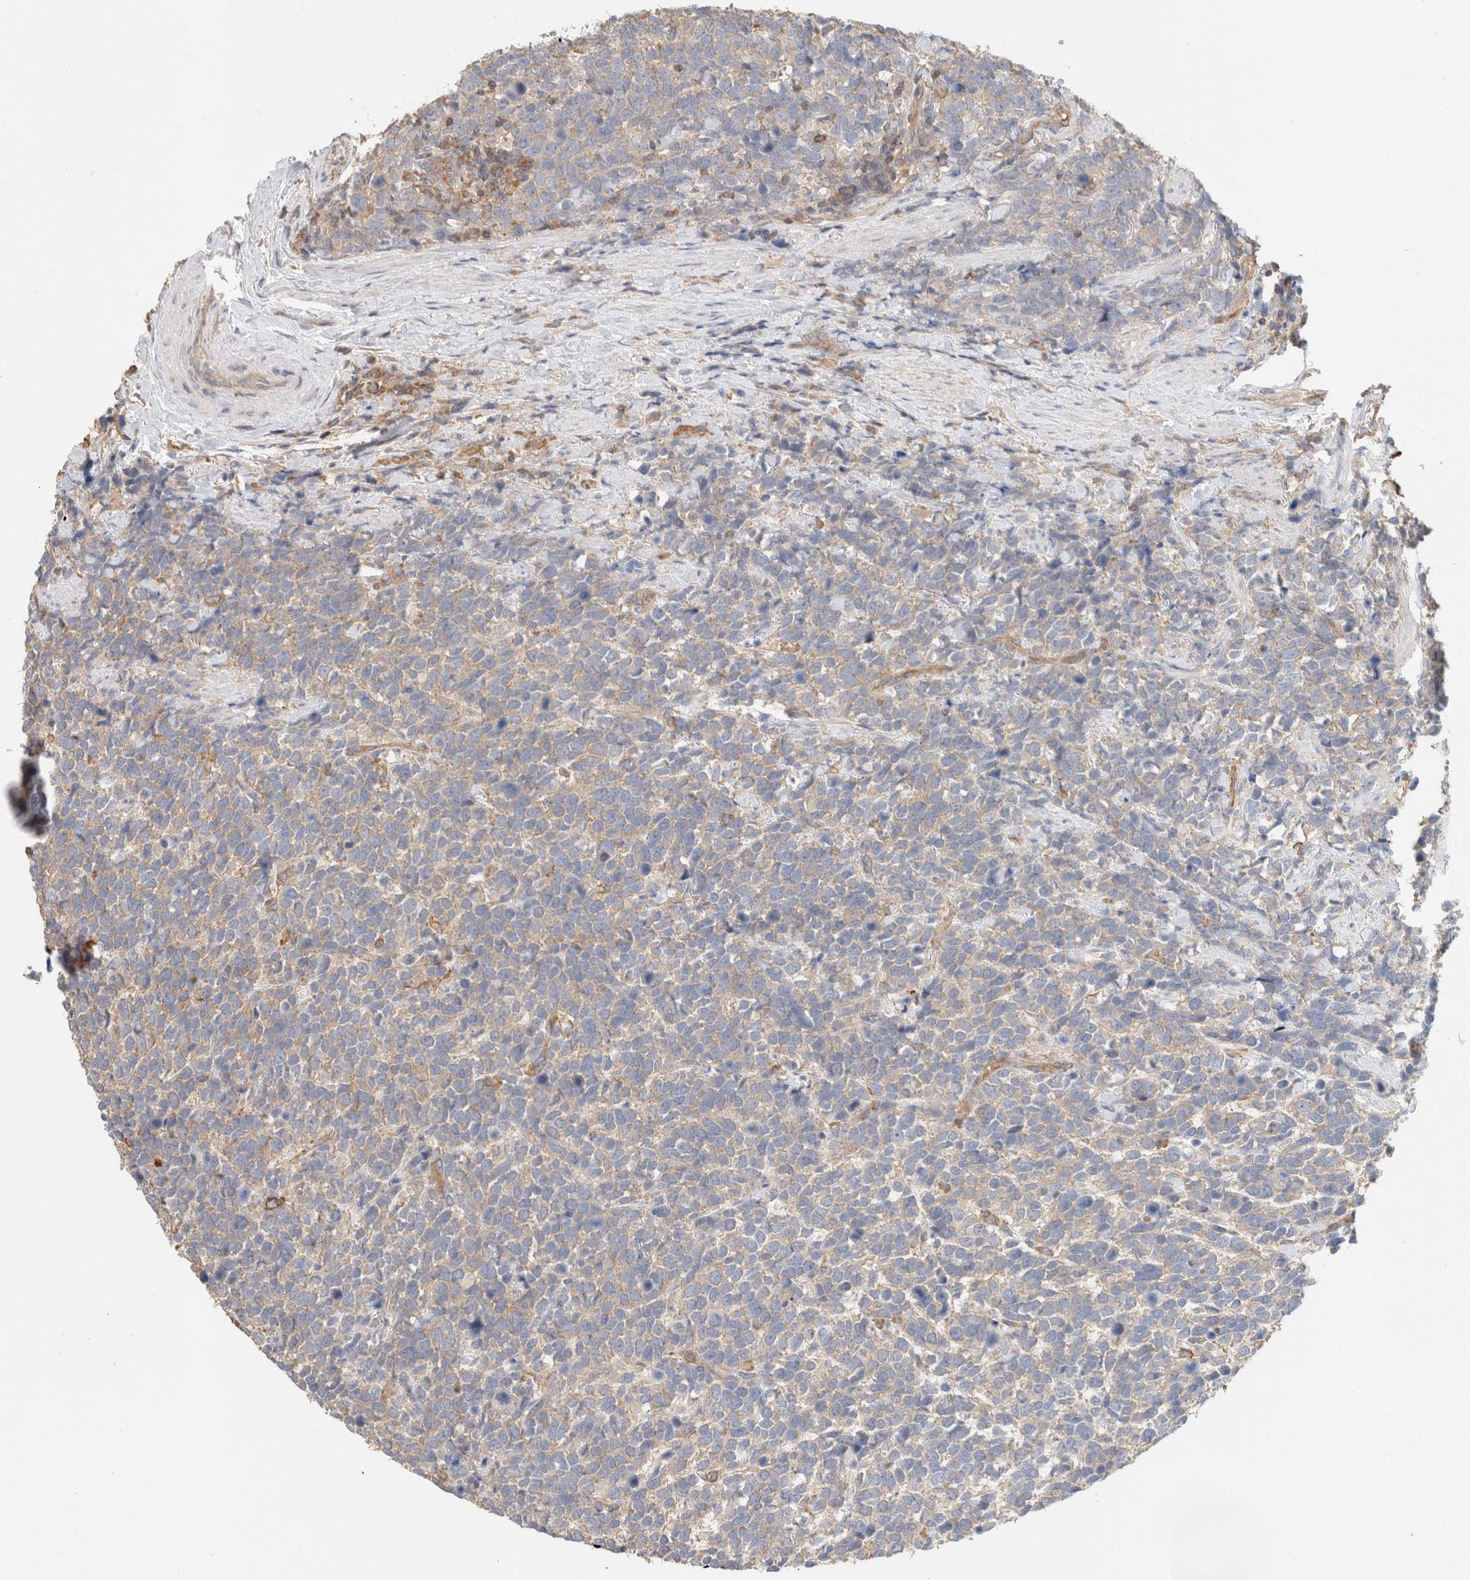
{"staining": {"intensity": "weak", "quantity": "25%-75%", "location": "cytoplasmic/membranous"}, "tissue": "urothelial cancer", "cell_type": "Tumor cells", "image_type": "cancer", "snomed": [{"axis": "morphology", "description": "Urothelial carcinoma, High grade"}, {"axis": "topography", "description": "Urinary bladder"}], "caption": "High-grade urothelial carcinoma stained with a protein marker demonstrates weak staining in tumor cells.", "gene": "CFAP418", "patient": {"sex": "female", "age": 82}}